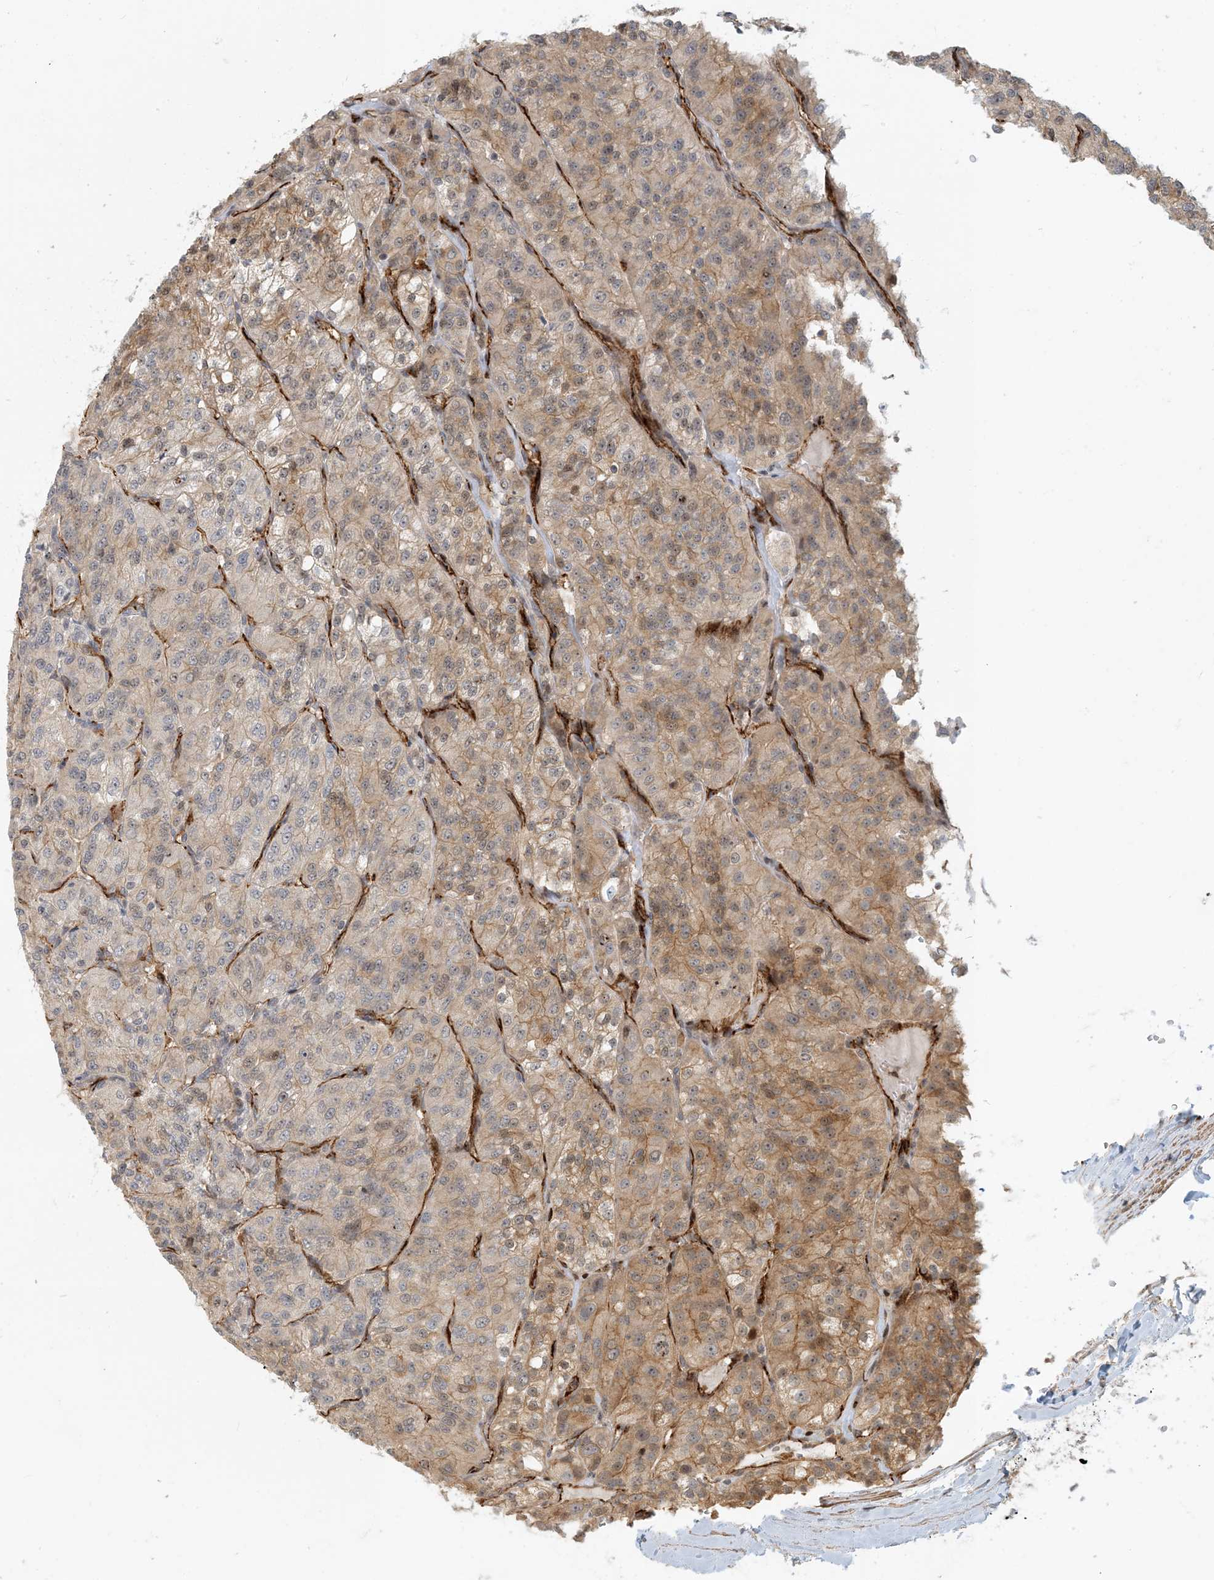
{"staining": {"intensity": "moderate", "quantity": "25%-75%", "location": "cytoplasmic/membranous,nuclear"}, "tissue": "renal cancer", "cell_type": "Tumor cells", "image_type": "cancer", "snomed": [{"axis": "morphology", "description": "Adenocarcinoma, NOS"}, {"axis": "topography", "description": "Kidney"}], "caption": "Renal cancer stained with immunohistochemistry (IHC) exhibits moderate cytoplasmic/membranous and nuclear positivity in approximately 25%-75% of tumor cells.", "gene": "MAPKBP1", "patient": {"sex": "female", "age": 63}}